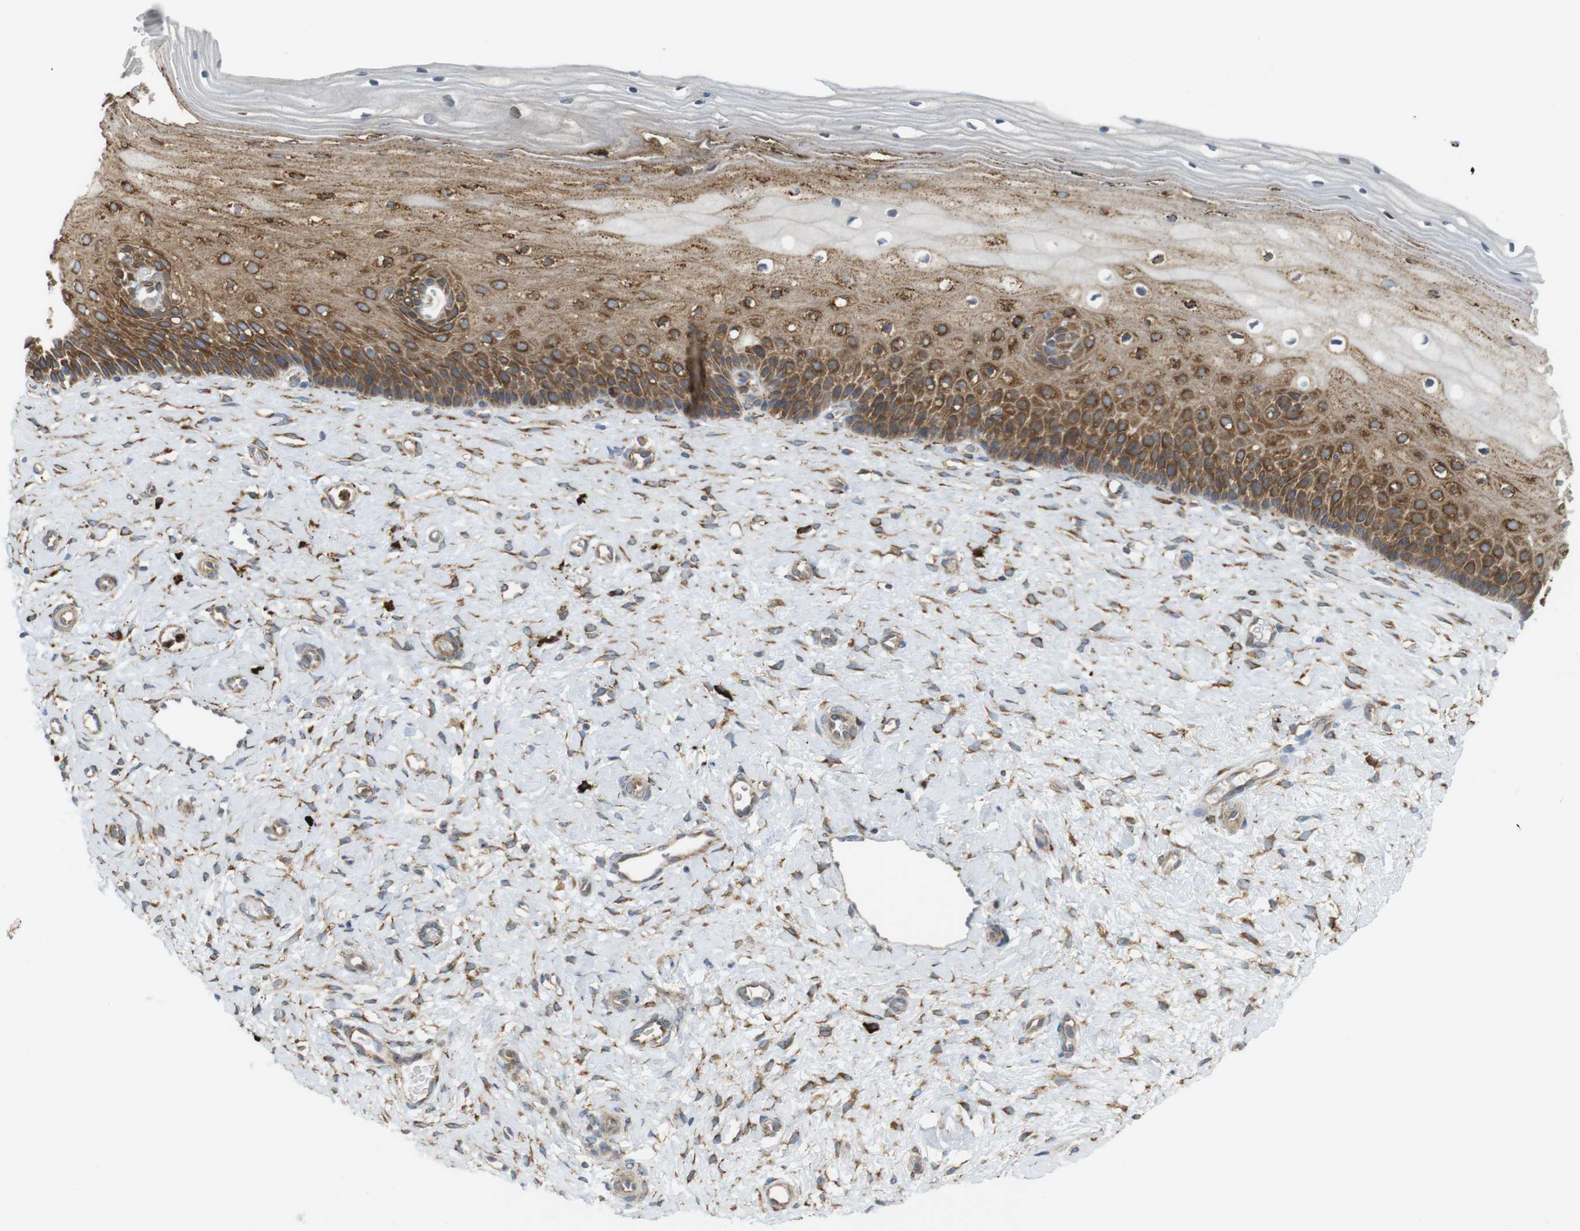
{"staining": {"intensity": "moderate", "quantity": ">75%", "location": "cytoplasmic/membranous"}, "tissue": "cervix", "cell_type": "Squamous epithelial cells", "image_type": "normal", "snomed": [{"axis": "morphology", "description": "Normal tissue, NOS"}, {"axis": "topography", "description": "Cervix"}], "caption": "Protein analysis of unremarkable cervix demonstrates moderate cytoplasmic/membranous expression in approximately >75% of squamous epithelial cells.", "gene": "MBOAT2", "patient": {"sex": "female", "age": 39}}